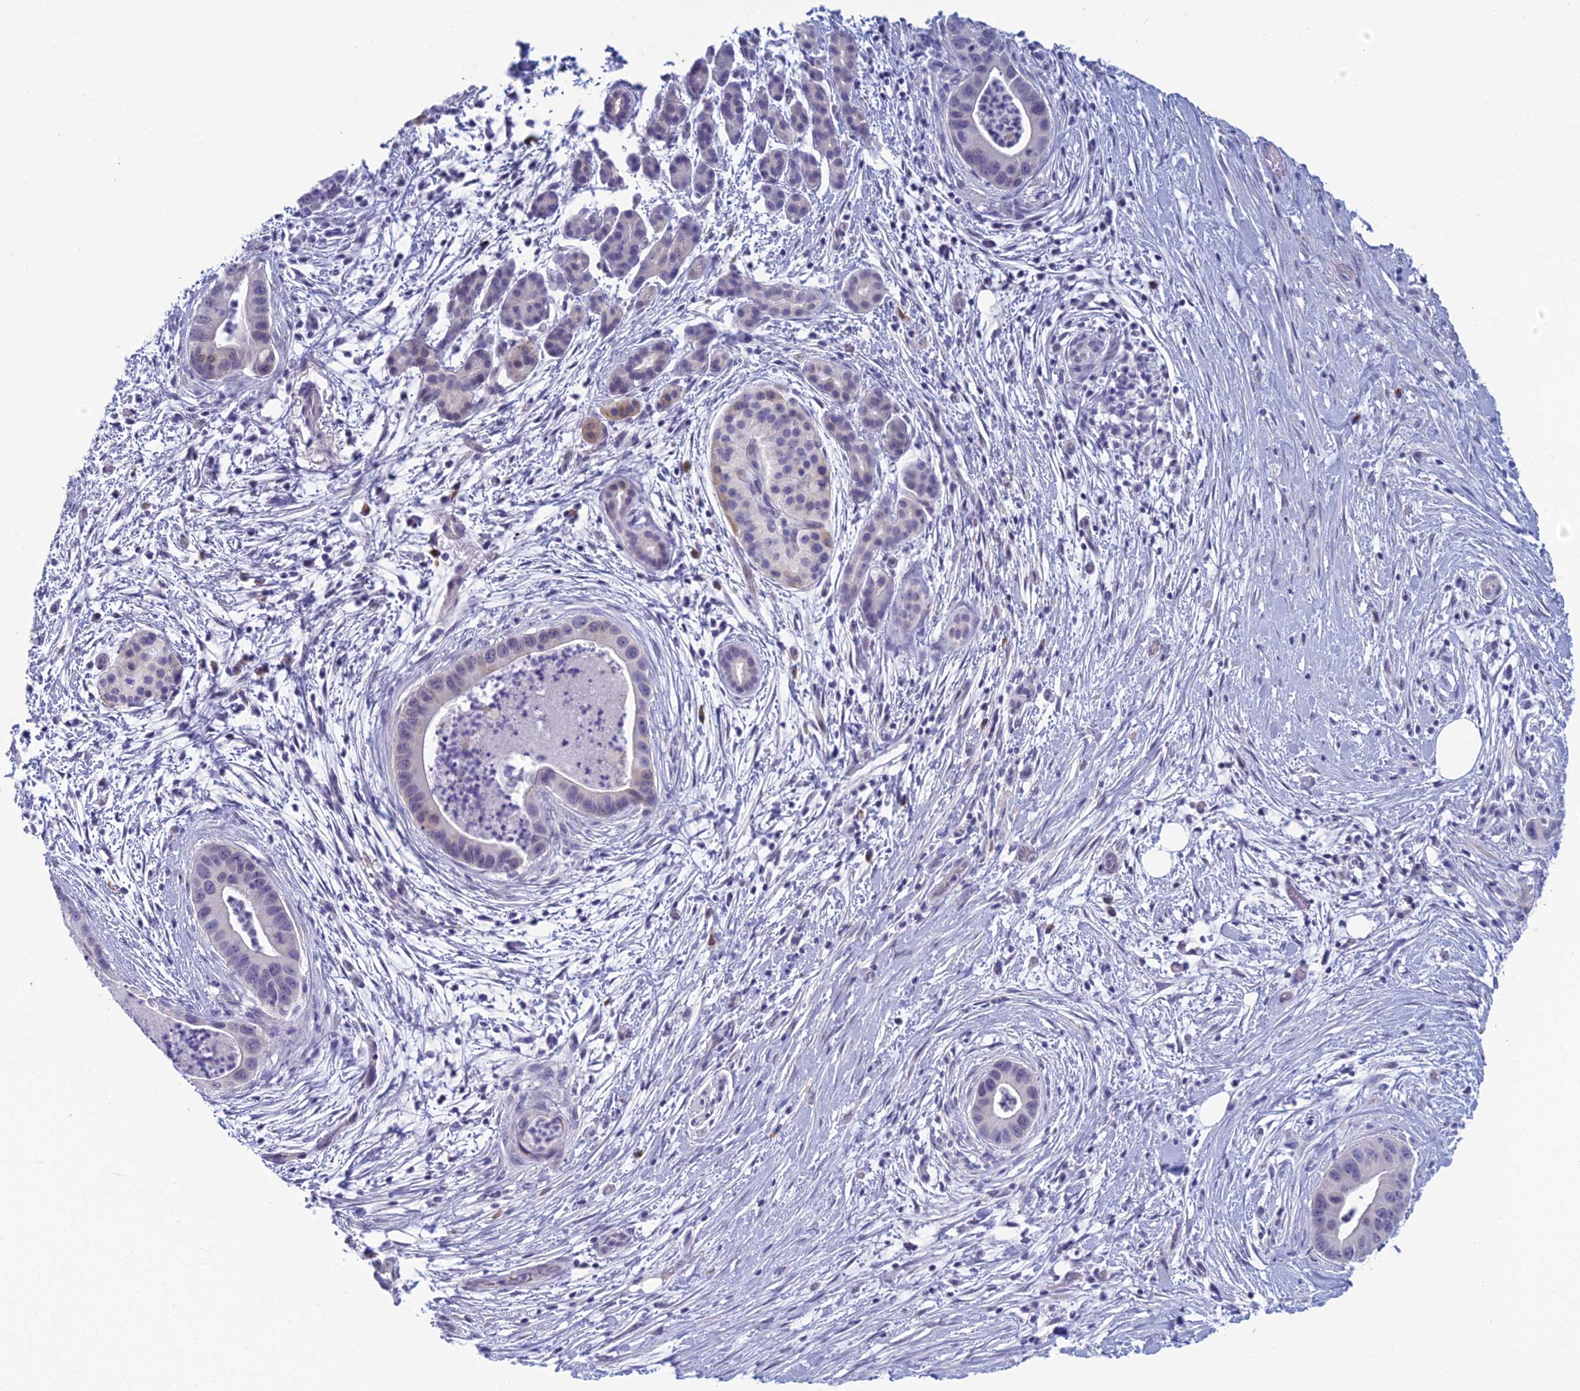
{"staining": {"intensity": "negative", "quantity": "none", "location": "none"}, "tissue": "pancreatic cancer", "cell_type": "Tumor cells", "image_type": "cancer", "snomed": [{"axis": "morphology", "description": "Adenocarcinoma, NOS"}, {"axis": "topography", "description": "Pancreas"}], "caption": "Human pancreatic cancer stained for a protein using IHC demonstrates no staining in tumor cells.", "gene": "MUC13", "patient": {"sex": "male", "age": 73}}